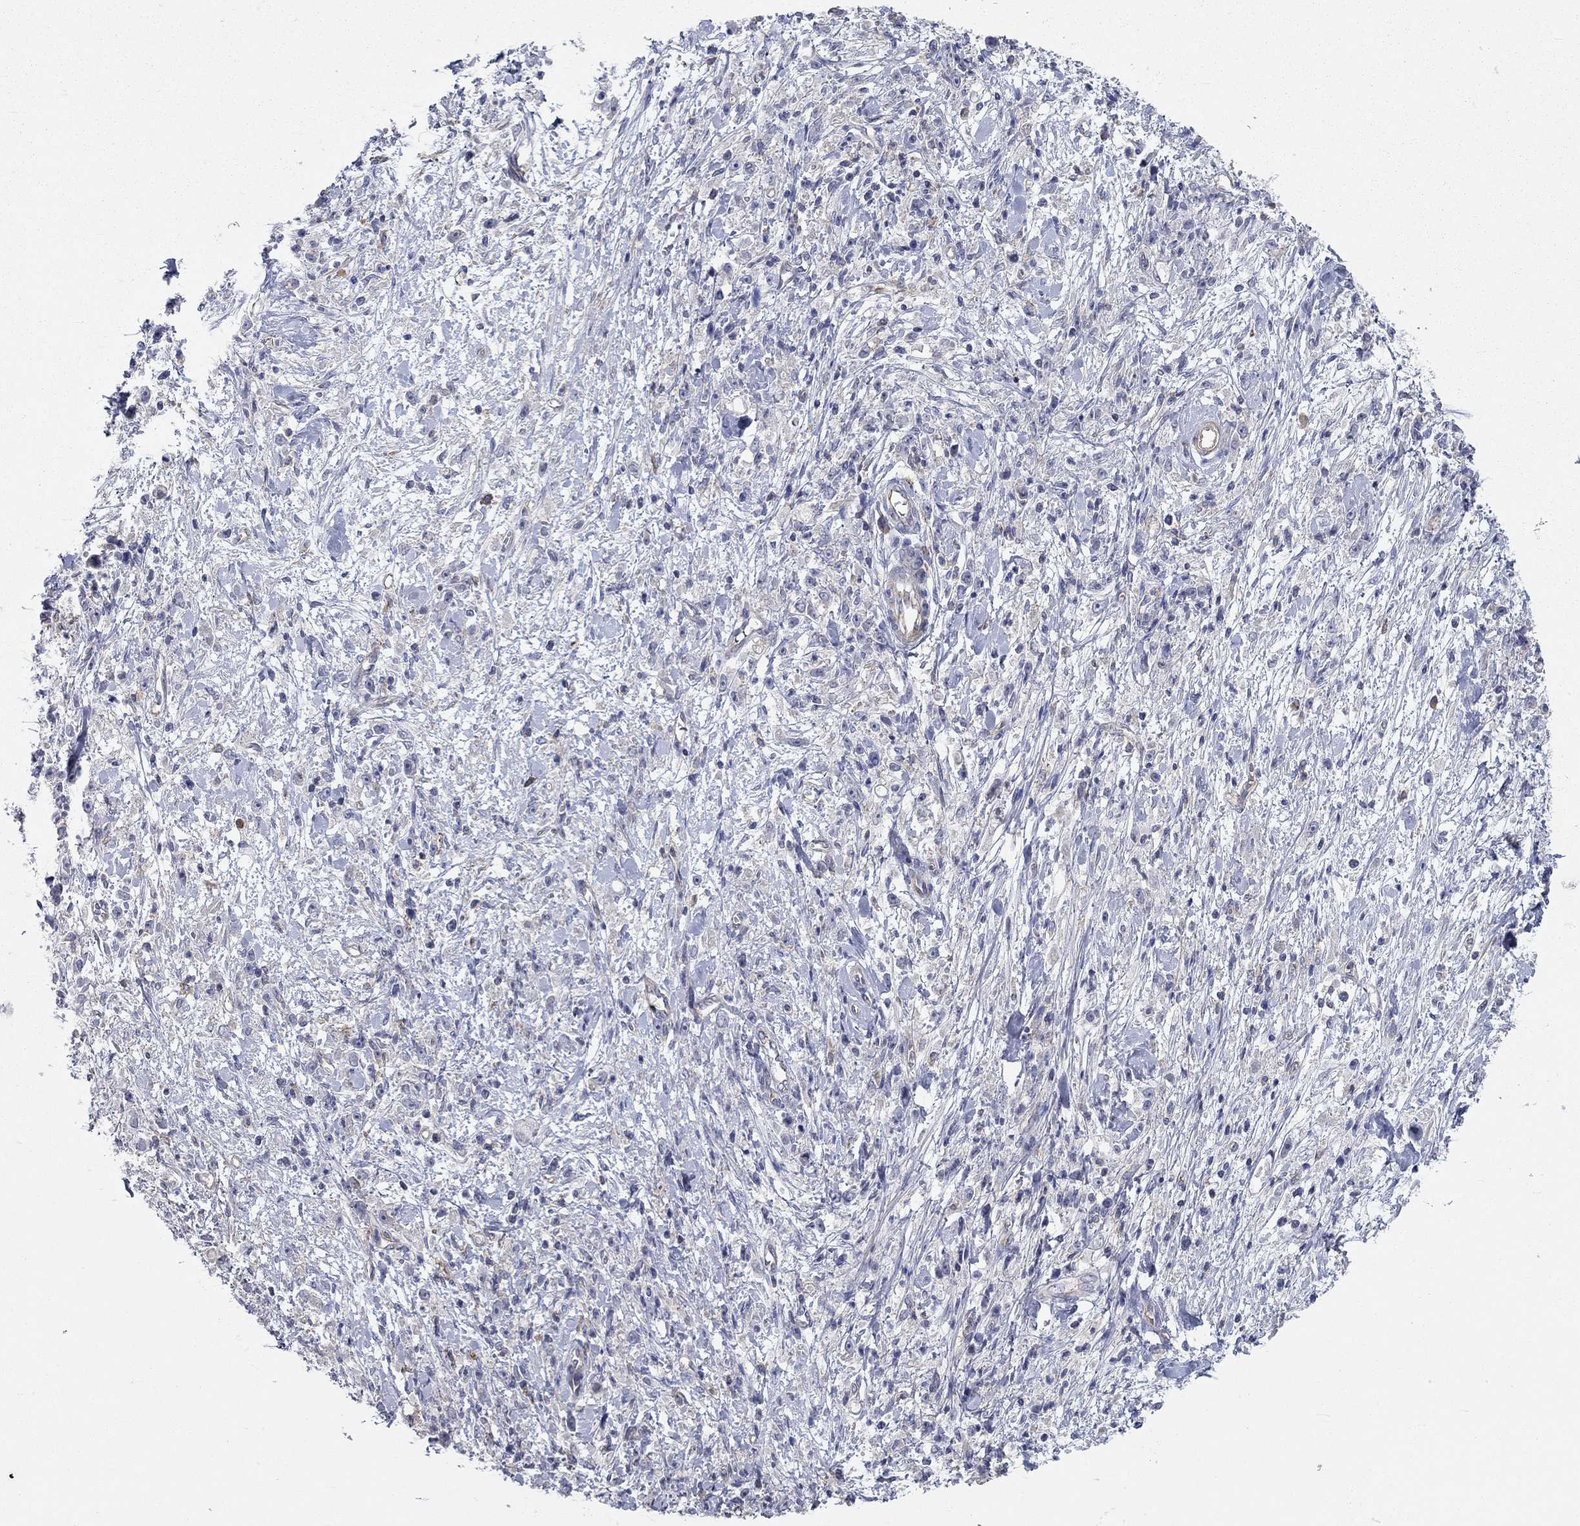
{"staining": {"intensity": "negative", "quantity": "none", "location": "none"}, "tissue": "stomach cancer", "cell_type": "Tumor cells", "image_type": "cancer", "snomed": [{"axis": "morphology", "description": "Adenocarcinoma, NOS"}, {"axis": "topography", "description": "Stomach"}], "caption": "A histopathology image of stomach cancer (adenocarcinoma) stained for a protein displays no brown staining in tumor cells. (Stains: DAB (3,3'-diaminobenzidine) IHC with hematoxylin counter stain, Microscopy: brightfield microscopy at high magnification).", "gene": "PCDHGA10", "patient": {"sex": "female", "age": 59}}